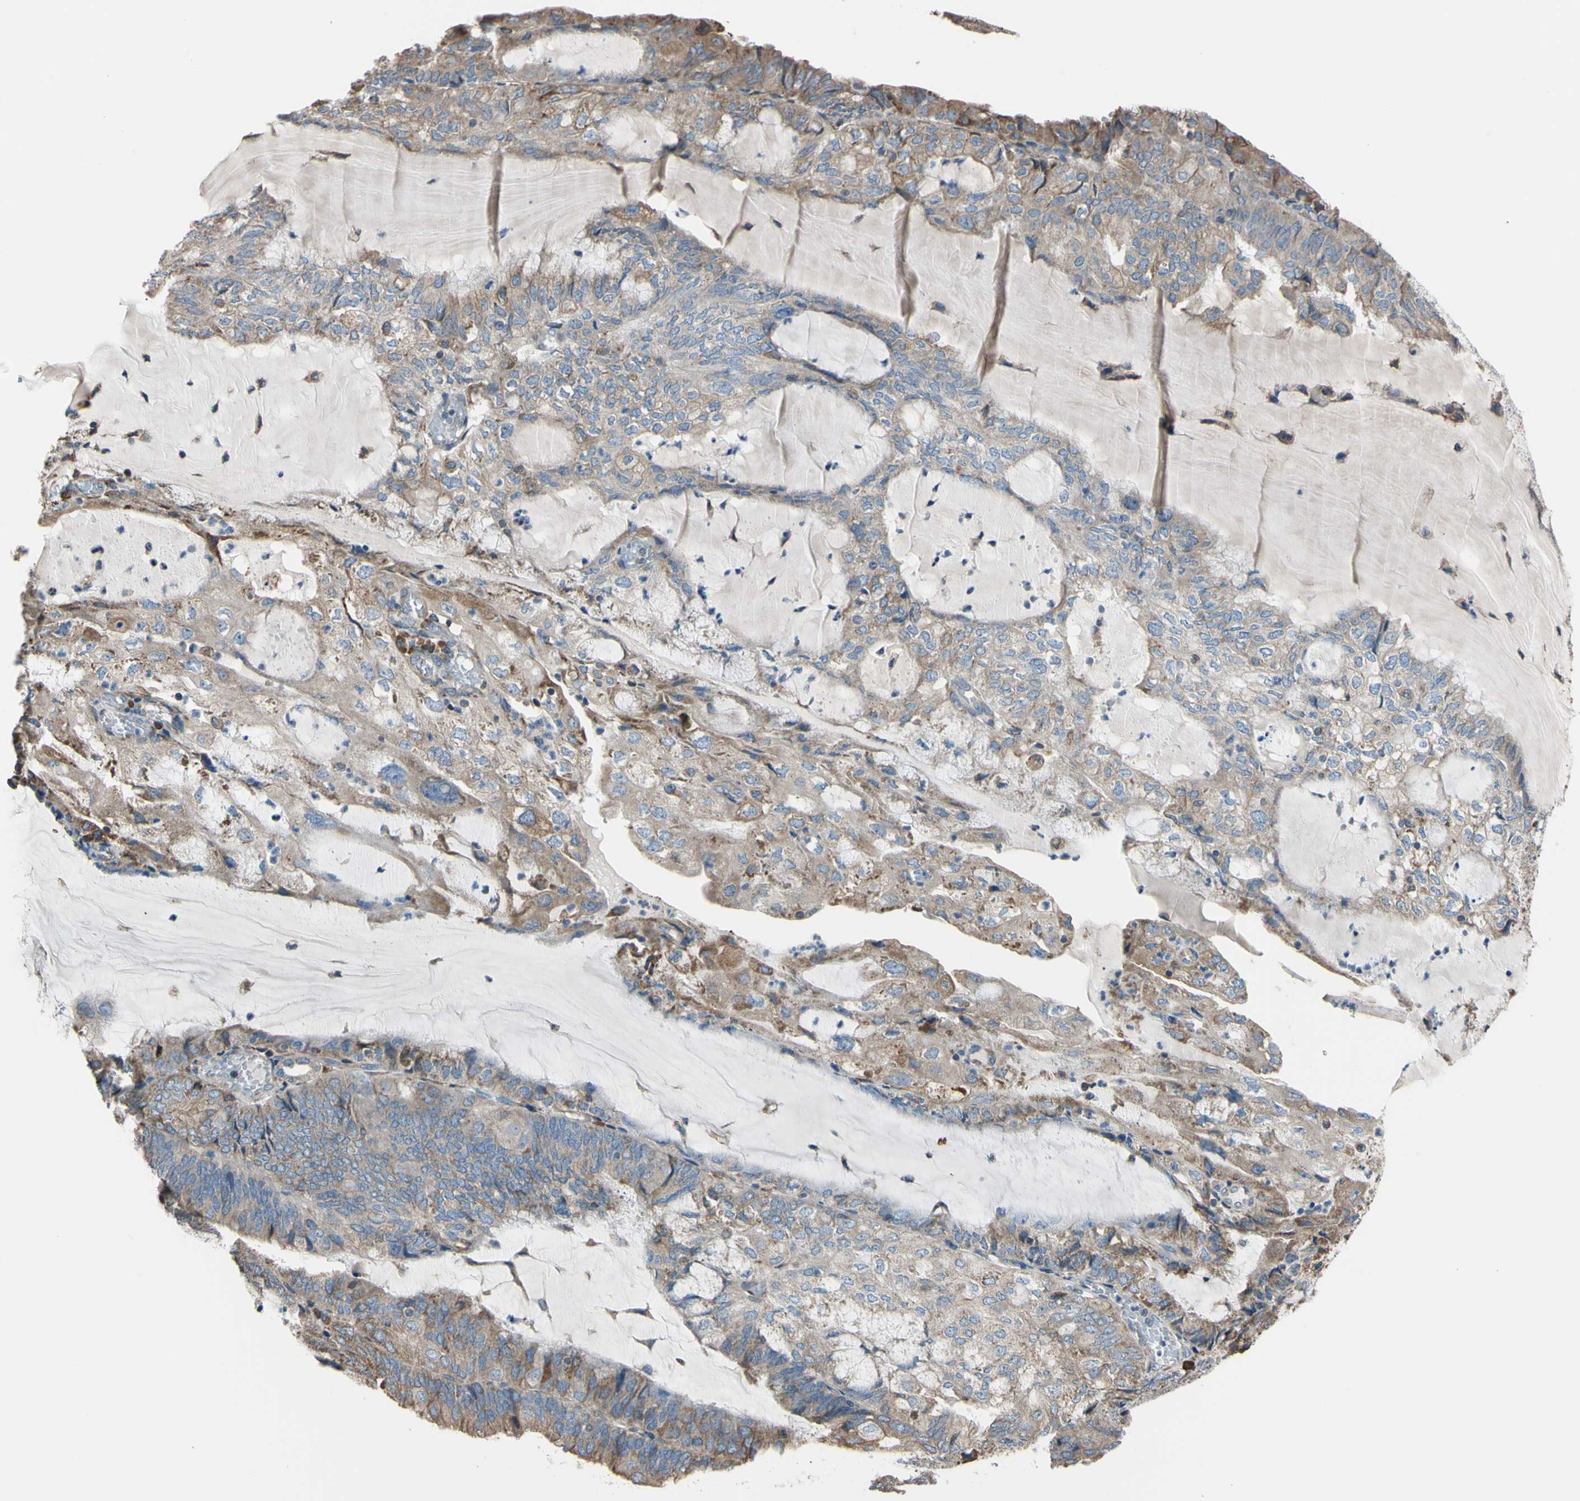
{"staining": {"intensity": "moderate", "quantity": ">75%", "location": "cytoplasmic/membranous"}, "tissue": "endometrial cancer", "cell_type": "Tumor cells", "image_type": "cancer", "snomed": [{"axis": "morphology", "description": "Adenocarcinoma, NOS"}, {"axis": "topography", "description": "Endometrium"}], "caption": "A brown stain shows moderate cytoplasmic/membranous staining of a protein in endometrial cancer tumor cells.", "gene": "BMF", "patient": {"sex": "female", "age": 81}}